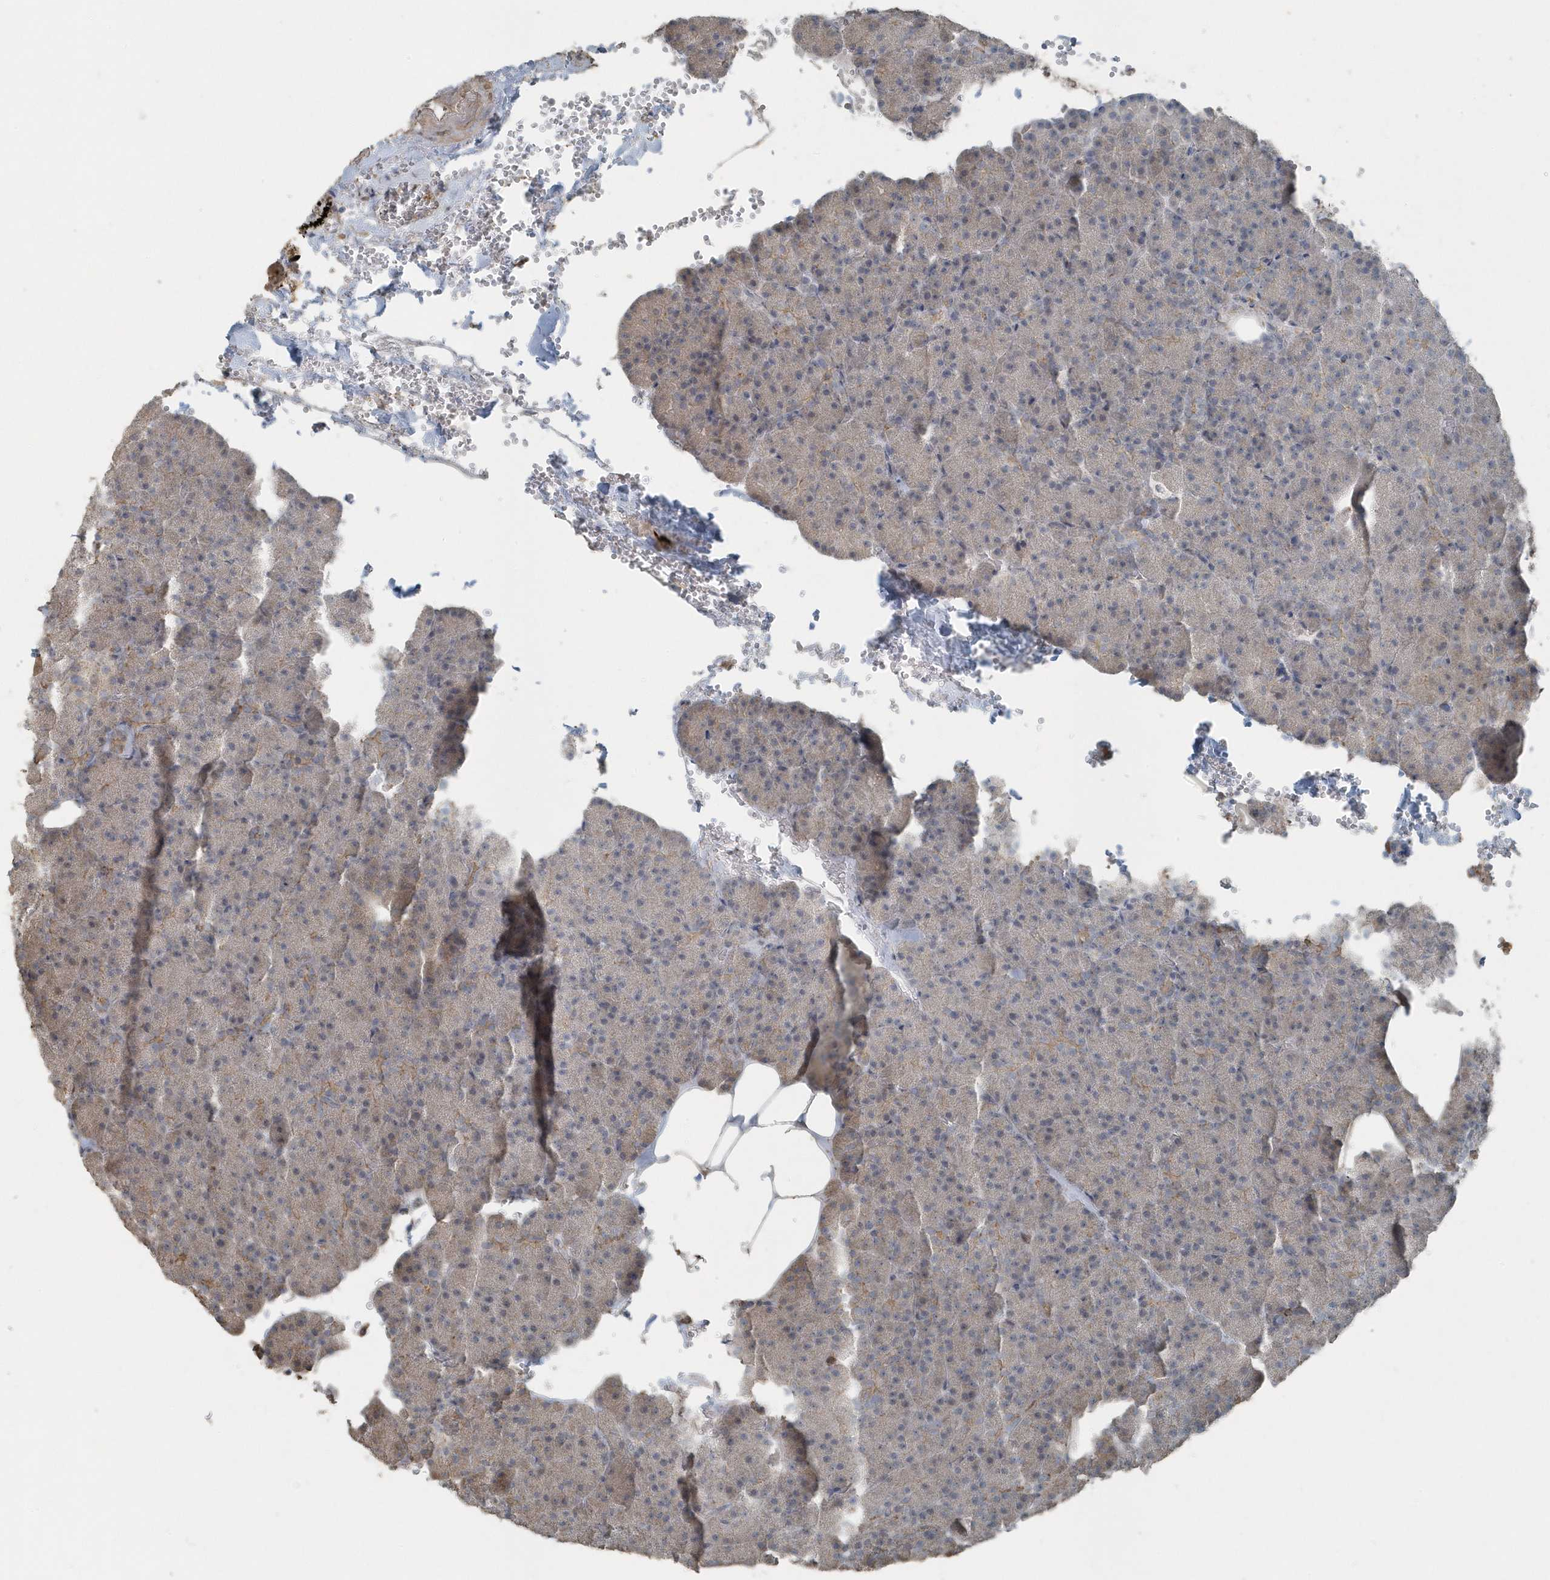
{"staining": {"intensity": "weak", "quantity": "25%-75%", "location": "cytoplasmic/membranous"}, "tissue": "pancreas", "cell_type": "Exocrine glandular cells", "image_type": "normal", "snomed": [{"axis": "morphology", "description": "Normal tissue, NOS"}, {"axis": "morphology", "description": "Carcinoid, malignant, NOS"}, {"axis": "topography", "description": "Pancreas"}], "caption": "The image reveals immunohistochemical staining of unremarkable pancreas. There is weak cytoplasmic/membranous staining is seen in approximately 25%-75% of exocrine glandular cells.", "gene": "ACTC1", "patient": {"sex": "female", "age": 35}}